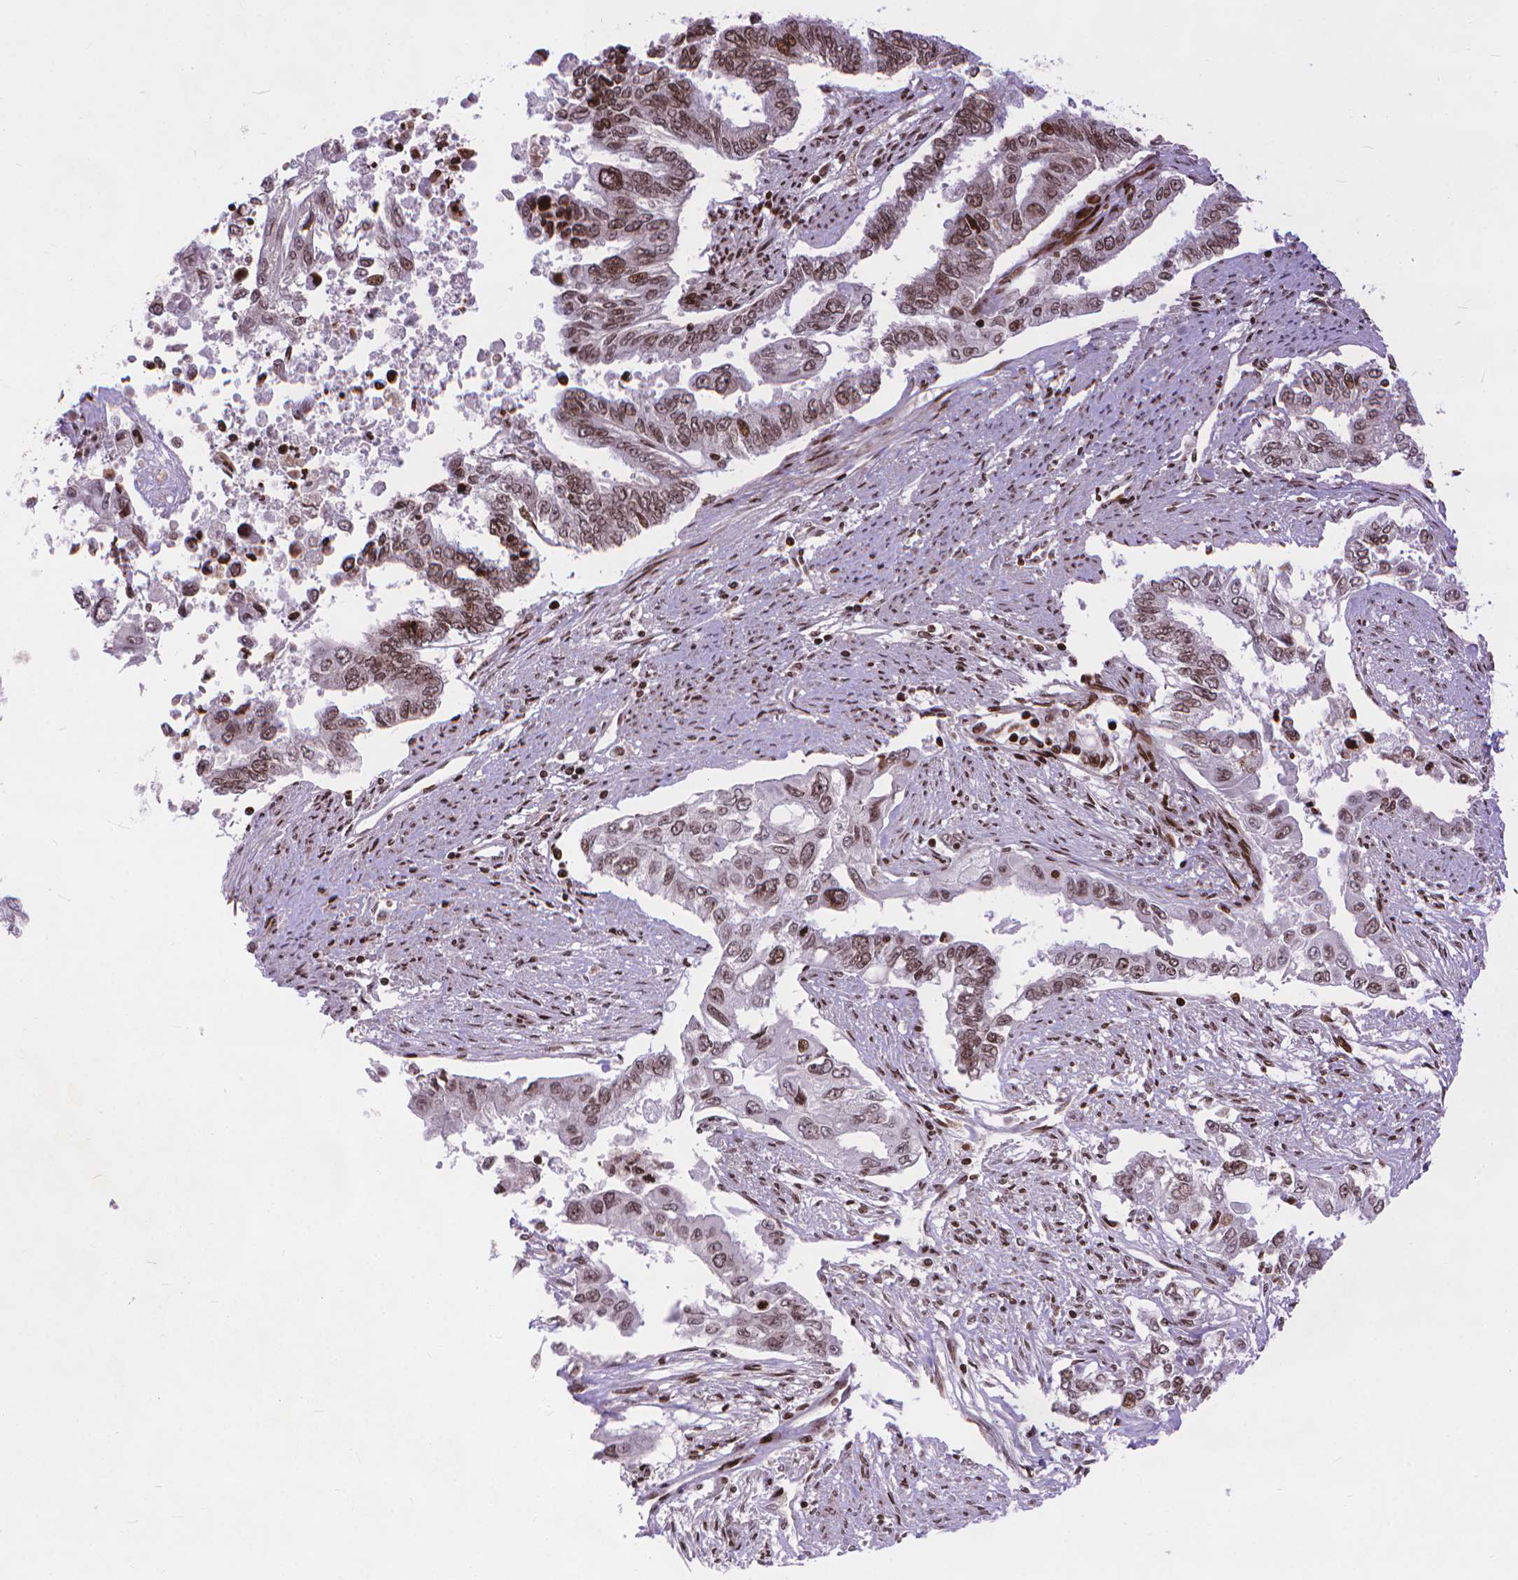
{"staining": {"intensity": "weak", "quantity": ">75%", "location": "nuclear"}, "tissue": "endometrial cancer", "cell_type": "Tumor cells", "image_type": "cancer", "snomed": [{"axis": "morphology", "description": "Adenocarcinoma, NOS"}, {"axis": "topography", "description": "Uterus"}], "caption": "Immunohistochemical staining of endometrial adenocarcinoma demonstrates low levels of weak nuclear expression in approximately >75% of tumor cells.", "gene": "AMER1", "patient": {"sex": "female", "age": 59}}